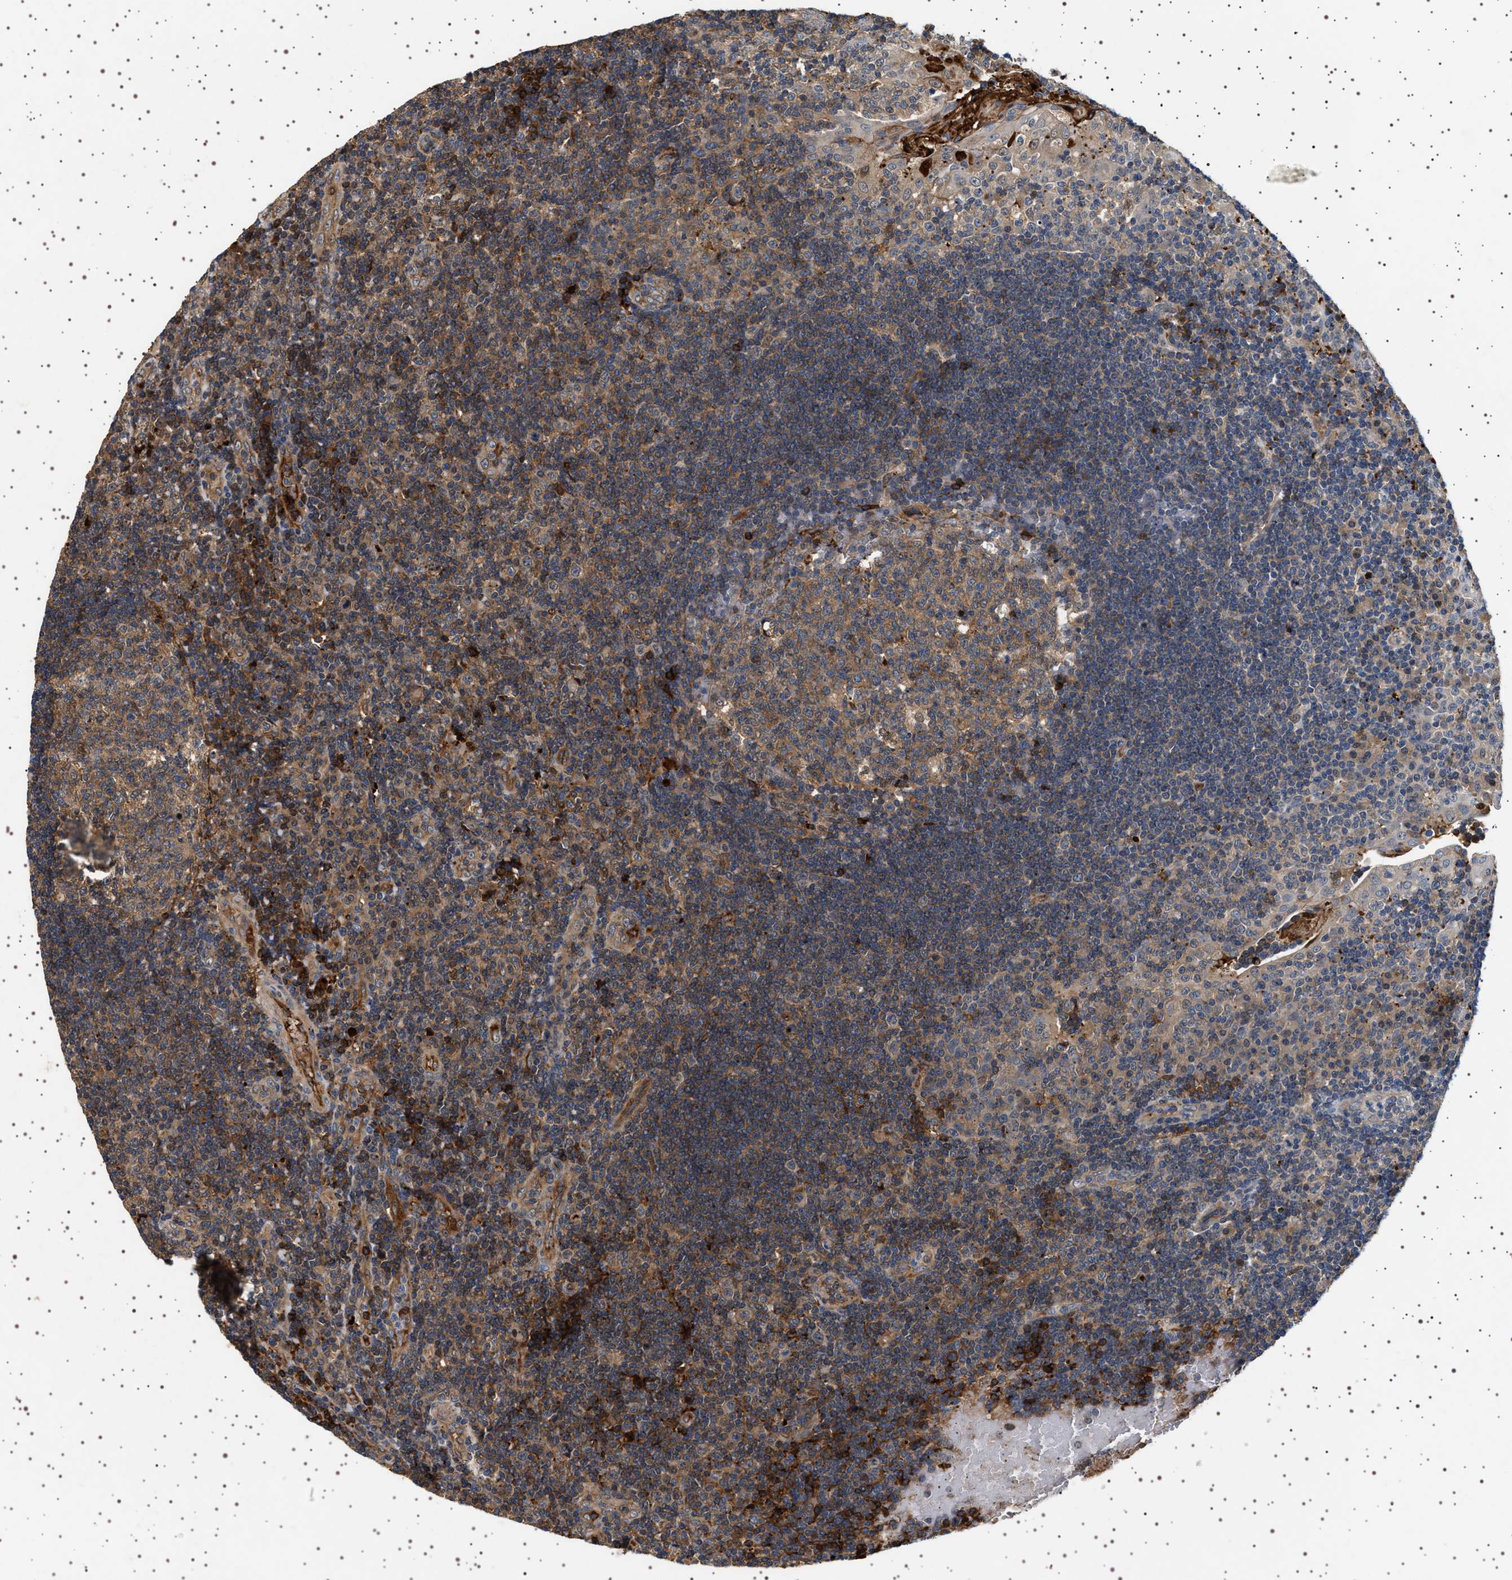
{"staining": {"intensity": "moderate", "quantity": "25%-75%", "location": "cytoplasmic/membranous"}, "tissue": "tonsil", "cell_type": "Germinal center cells", "image_type": "normal", "snomed": [{"axis": "morphology", "description": "Normal tissue, NOS"}, {"axis": "topography", "description": "Tonsil"}], "caption": "A brown stain highlights moderate cytoplasmic/membranous staining of a protein in germinal center cells of unremarkable human tonsil. The protein is stained brown, and the nuclei are stained in blue (DAB (3,3'-diaminobenzidine) IHC with brightfield microscopy, high magnification).", "gene": "FICD", "patient": {"sex": "female", "age": 40}}